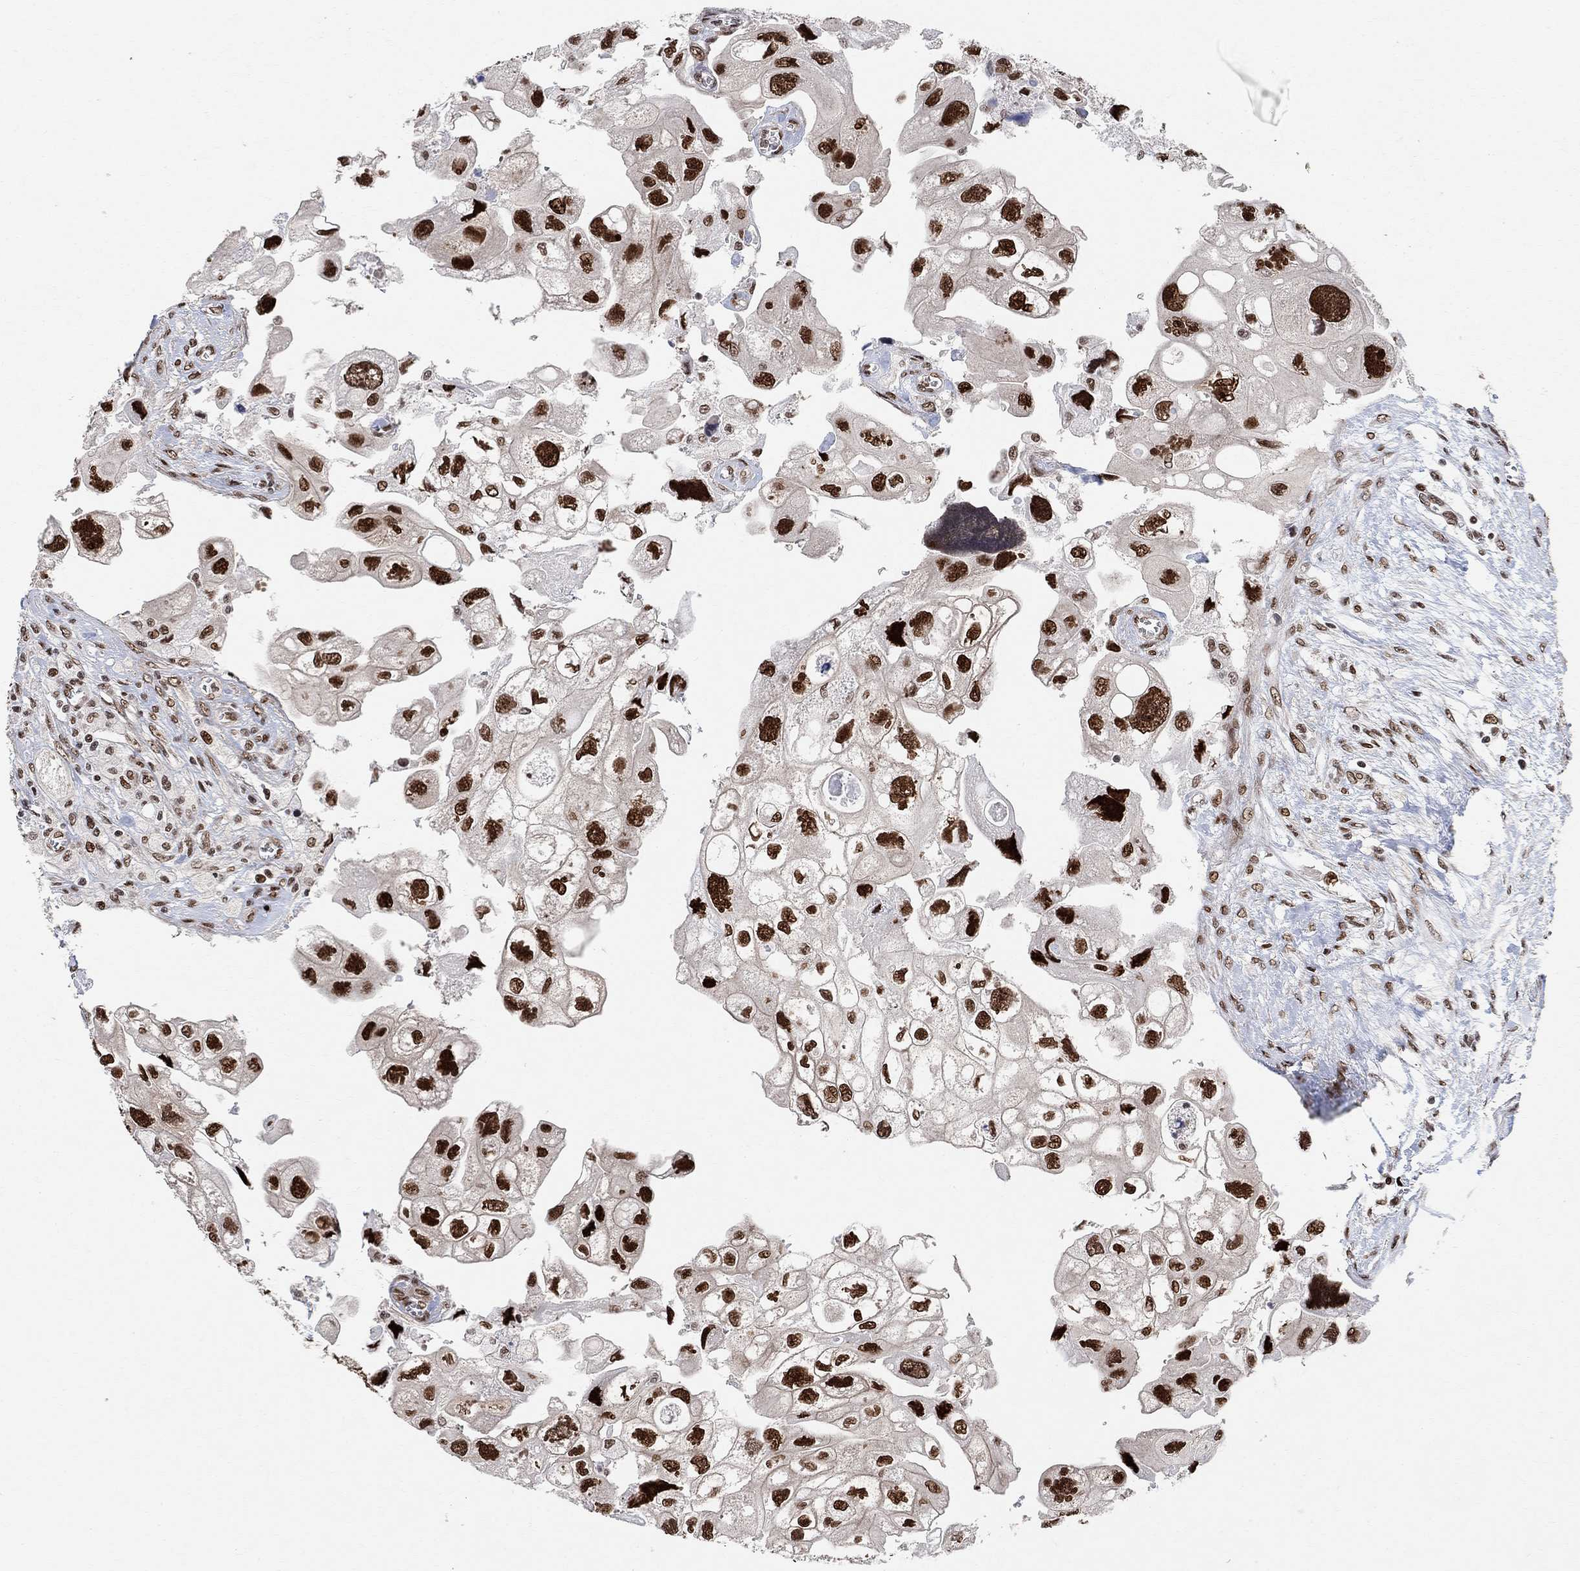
{"staining": {"intensity": "strong", "quantity": ">75%", "location": "nuclear"}, "tissue": "urothelial cancer", "cell_type": "Tumor cells", "image_type": "cancer", "snomed": [{"axis": "morphology", "description": "Urothelial carcinoma, High grade"}, {"axis": "topography", "description": "Urinary bladder"}], "caption": "Brown immunohistochemical staining in urothelial carcinoma (high-grade) shows strong nuclear expression in approximately >75% of tumor cells.", "gene": "E4F1", "patient": {"sex": "male", "age": 59}}